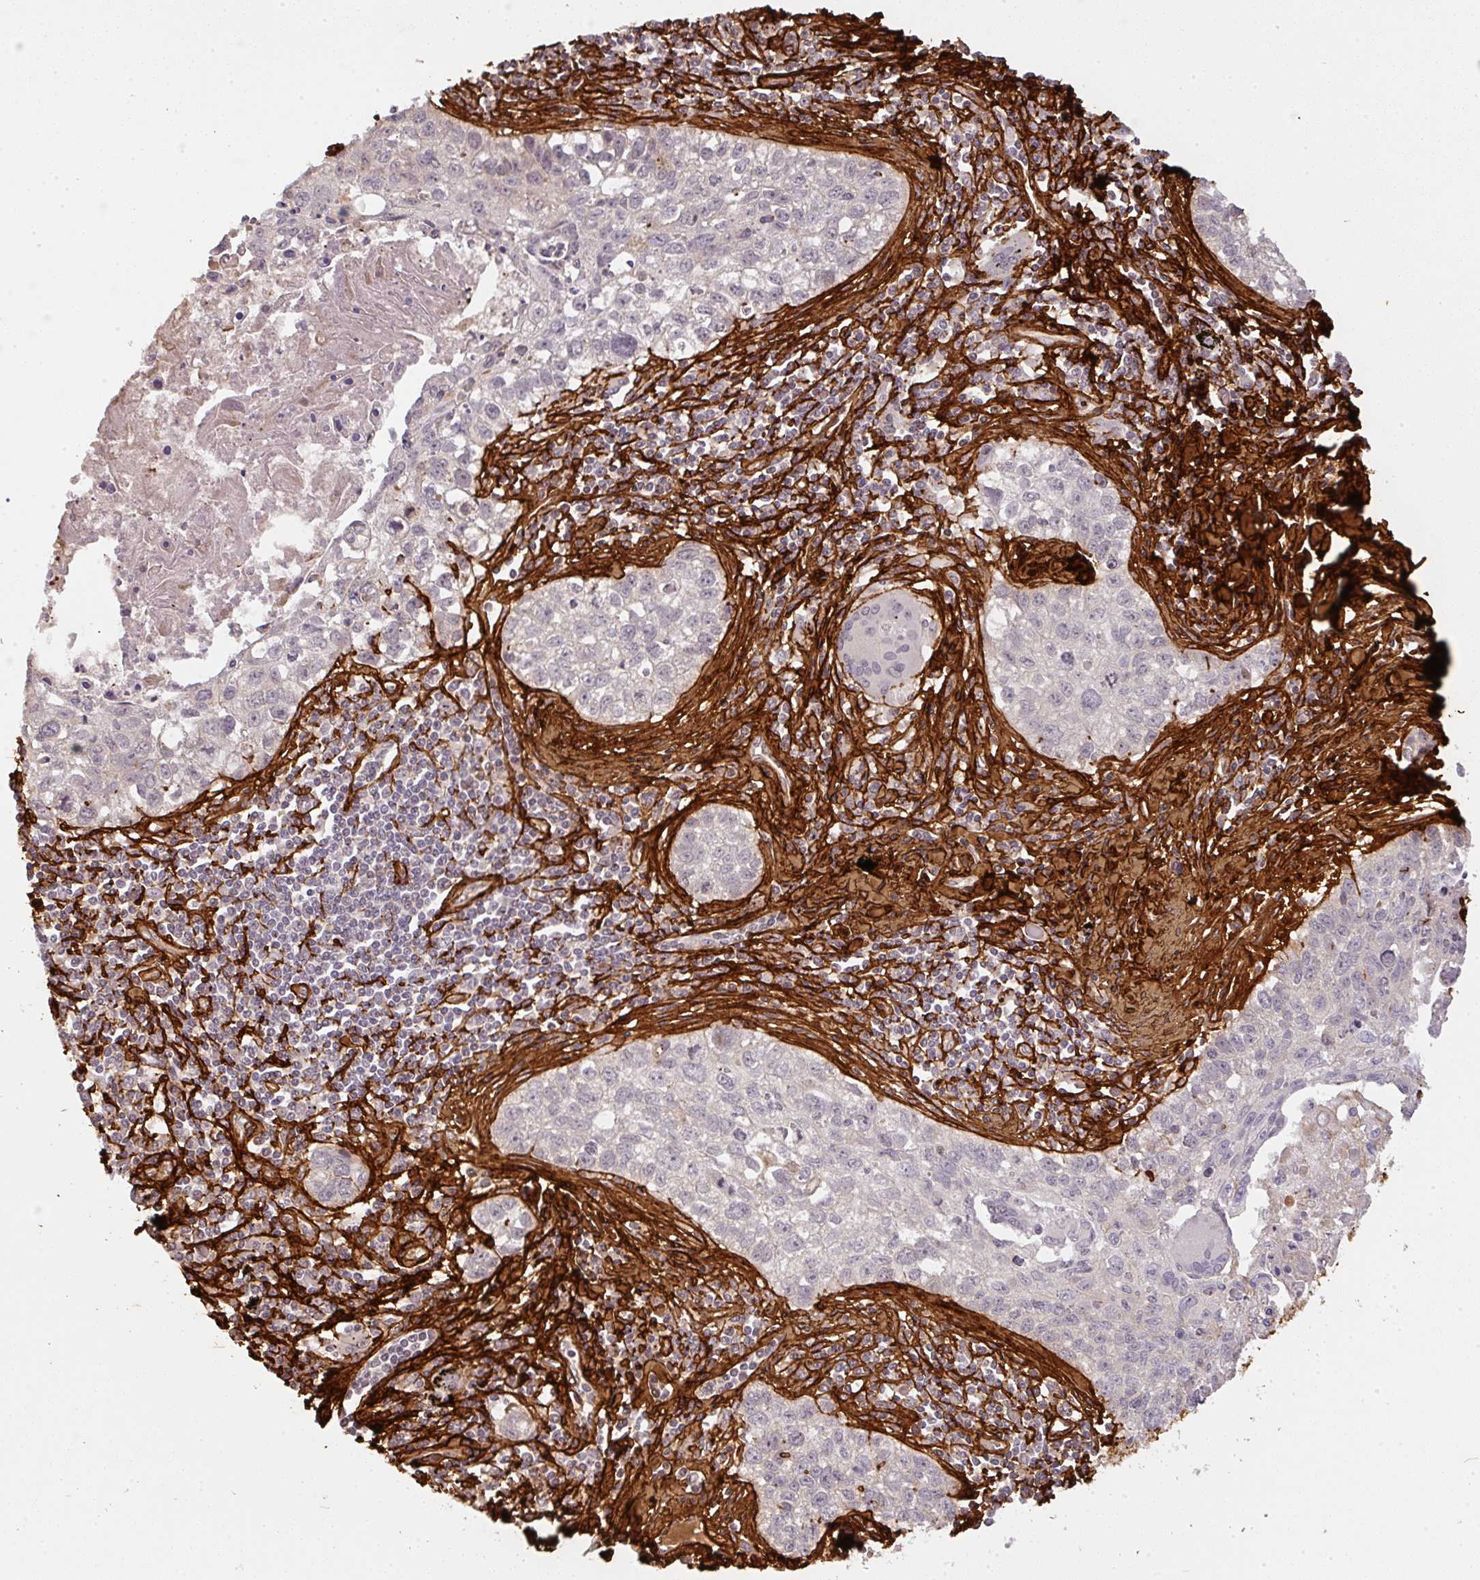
{"staining": {"intensity": "negative", "quantity": "none", "location": "none"}, "tissue": "lung cancer", "cell_type": "Tumor cells", "image_type": "cancer", "snomed": [{"axis": "morphology", "description": "Squamous cell carcinoma, NOS"}, {"axis": "topography", "description": "Lung"}], "caption": "Immunohistochemical staining of squamous cell carcinoma (lung) displays no significant staining in tumor cells.", "gene": "COL3A1", "patient": {"sex": "male", "age": 74}}